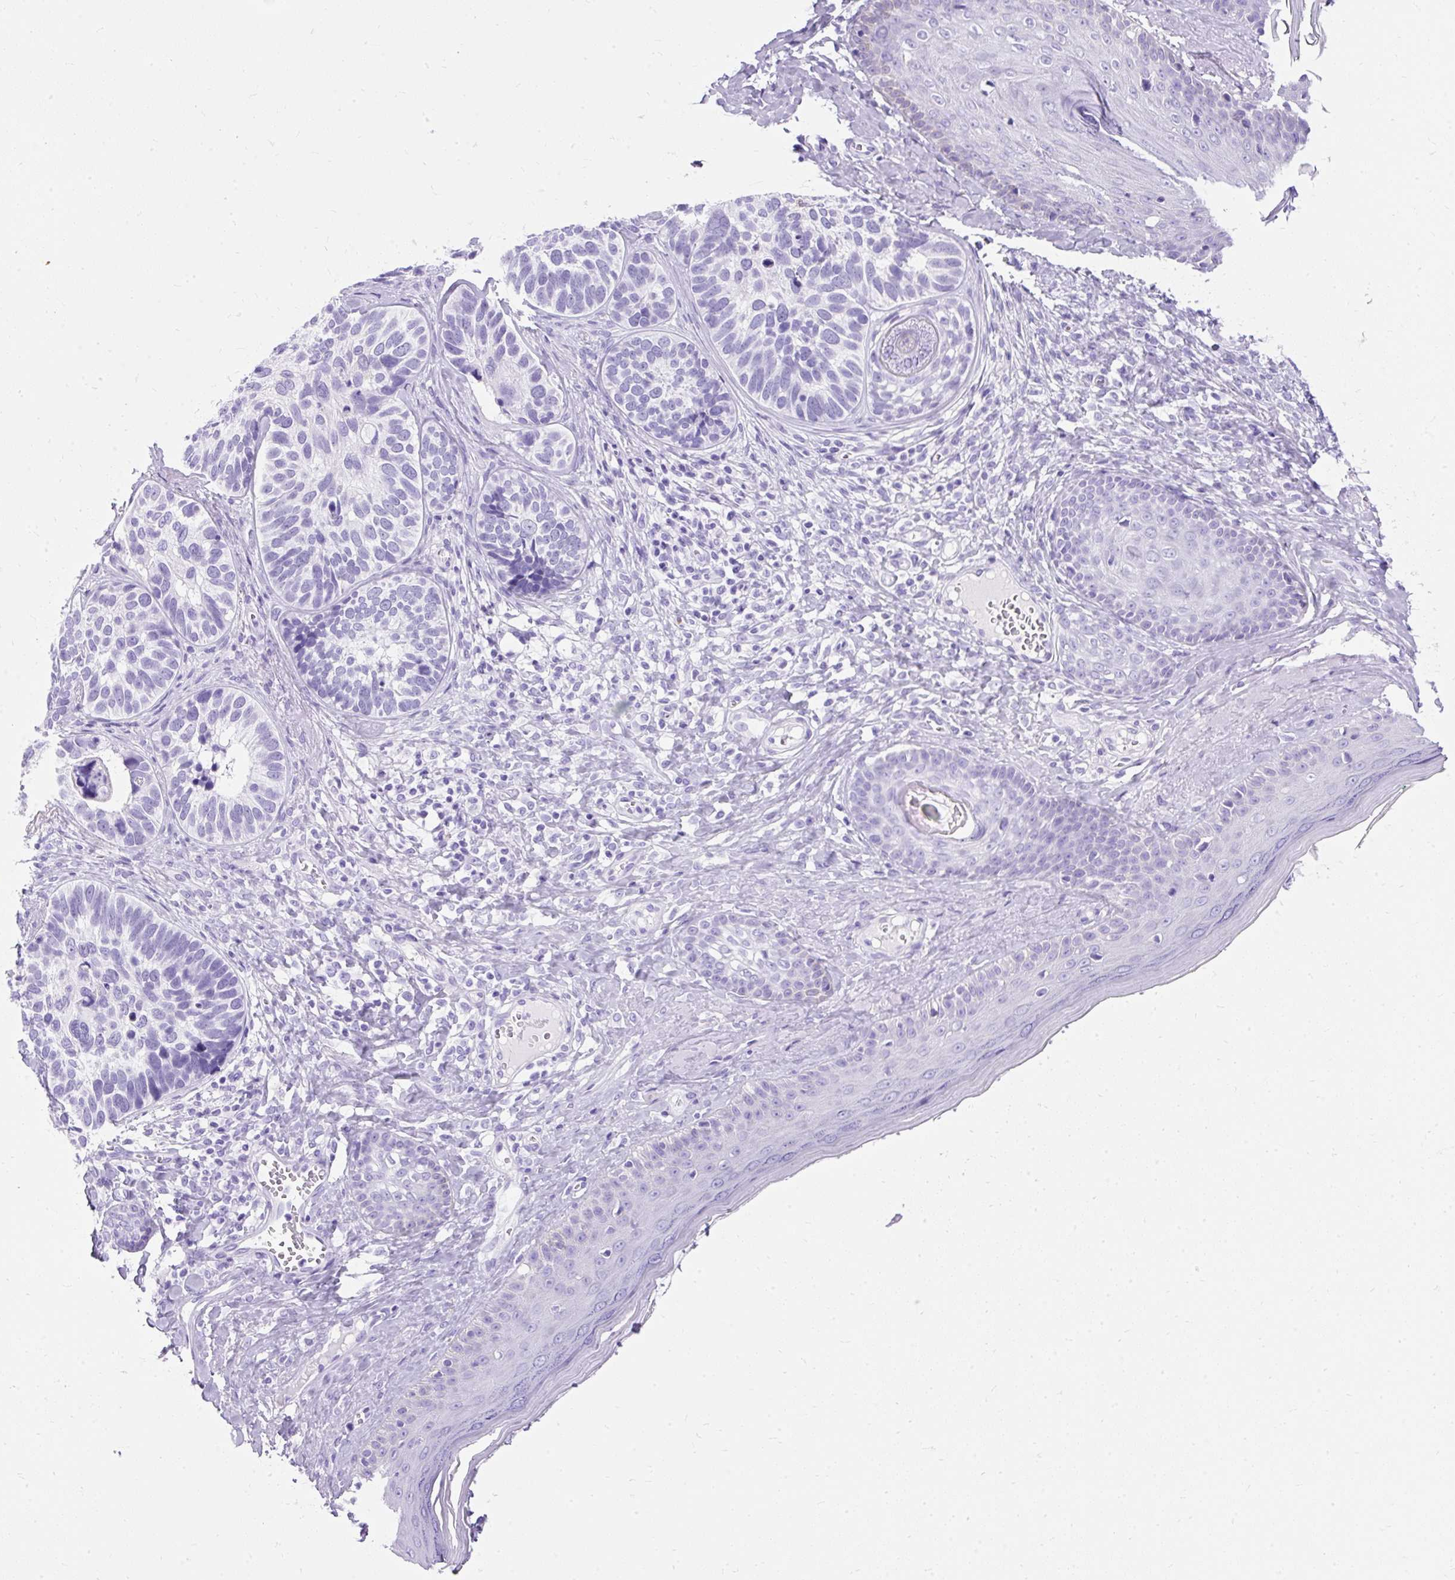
{"staining": {"intensity": "negative", "quantity": "none", "location": "none"}, "tissue": "skin cancer", "cell_type": "Tumor cells", "image_type": "cancer", "snomed": [{"axis": "morphology", "description": "Basal cell carcinoma"}, {"axis": "topography", "description": "Skin"}], "caption": "High power microscopy micrograph of an immunohistochemistry image of skin cancer (basal cell carcinoma), revealing no significant staining in tumor cells.", "gene": "PVALB", "patient": {"sex": "male", "age": 62}}